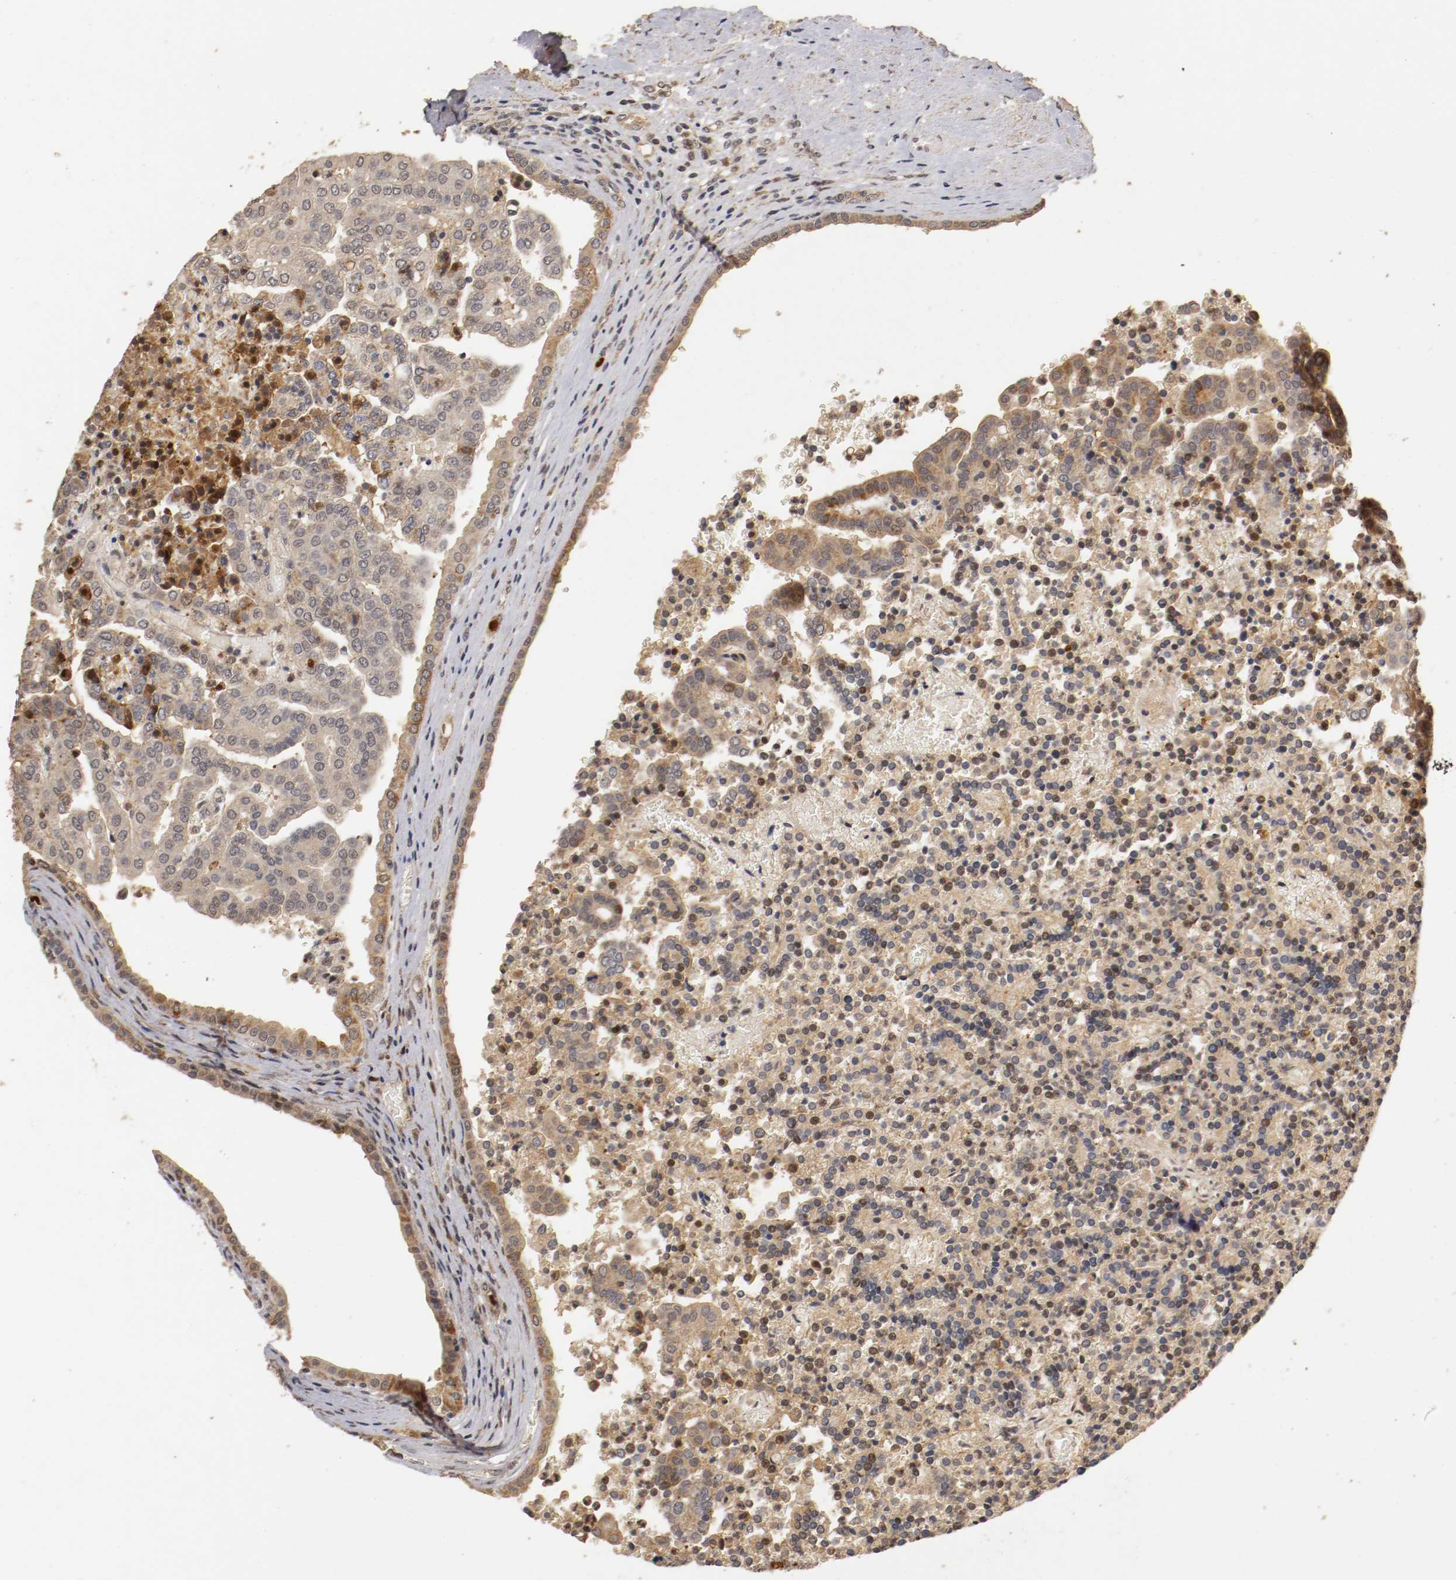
{"staining": {"intensity": "moderate", "quantity": "25%-75%", "location": "cytoplasmic/membranous,nuclear"}, "tissue": "renal cancer", "cell_type": "Tumor cells", "image_type": "cancer", "snomed": [{"axis": "morphology", "description": "Adenocarcinoma, NOS"}, {"axis": "topography", "description": "Kidney"}], "caption": "An immunohistochemistry (IHC) photomicrograph of neoplastic tissue is shown. Protein staining in brown highlights moderate cytoplasmic/membranous and nuclear positivity in renal cancer (adenocarcinoma) within tumor cells. (Brightfield microscopy of DAB IHC at high magnification).", "gene": "TNFRSF1B", "patient": {"sex": "male", "age": 61}}